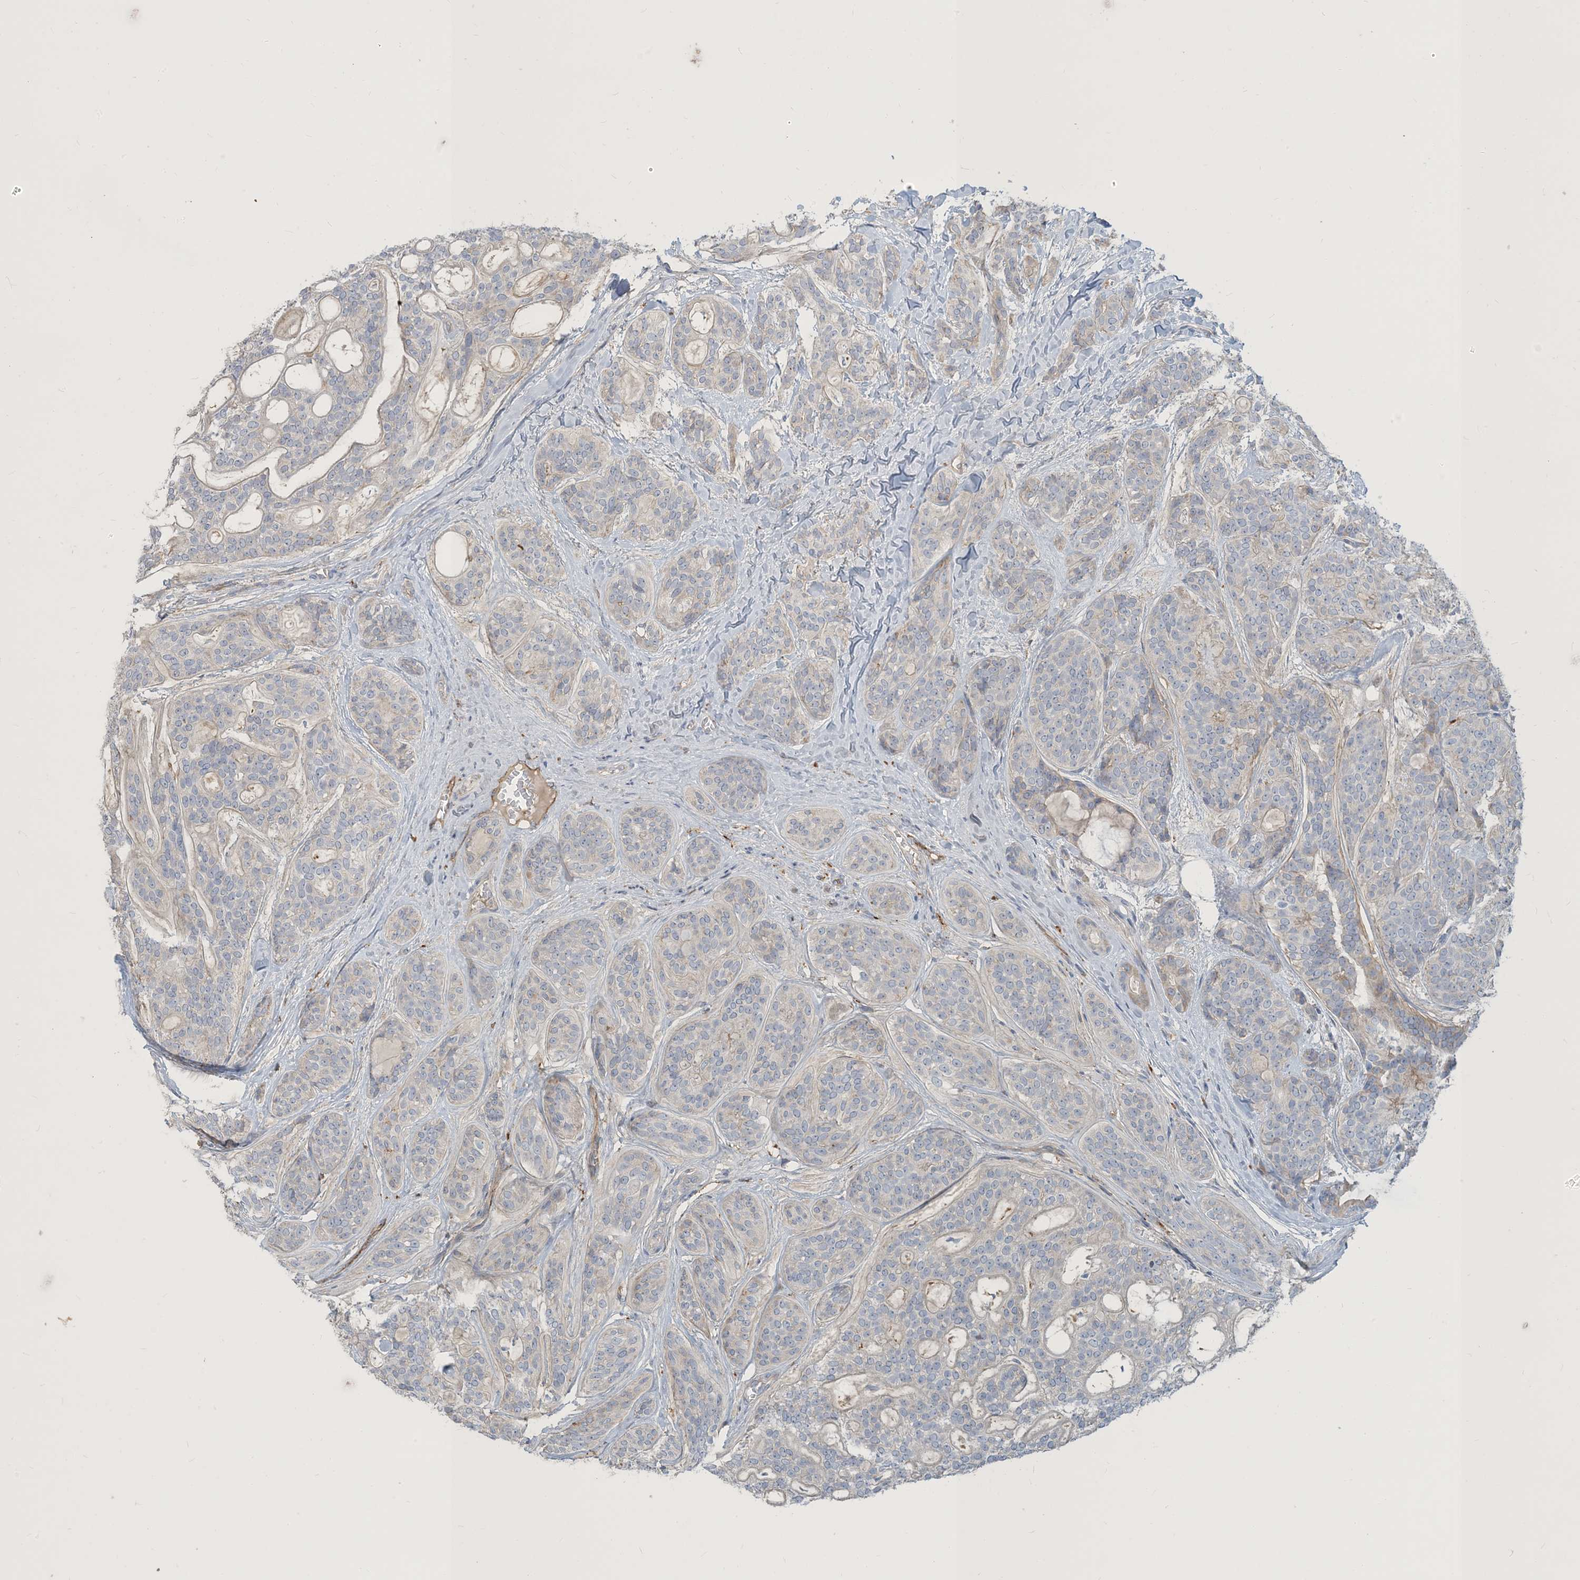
{"staining": {"intensity": "negative", "quantity": "none", "location": "none"}, "tissue": "head and neck cancer", "cell_type": "Tumor cells", "image_type": "cancer", "snomed": [{"axis": "morphology", "description": "Adenocarcinoma, NOS"}, {"axis": "topography", "description": "Head-Neck"}], "caption": "IHC image of neoplastic tissue: human head and neck cancer stained with DAB (3,3'-diaminobenzidine) displays no significant protein expression in tumor cells.", "gene": "PEAR1", "patient": {"sex": "male", "age": 66}}